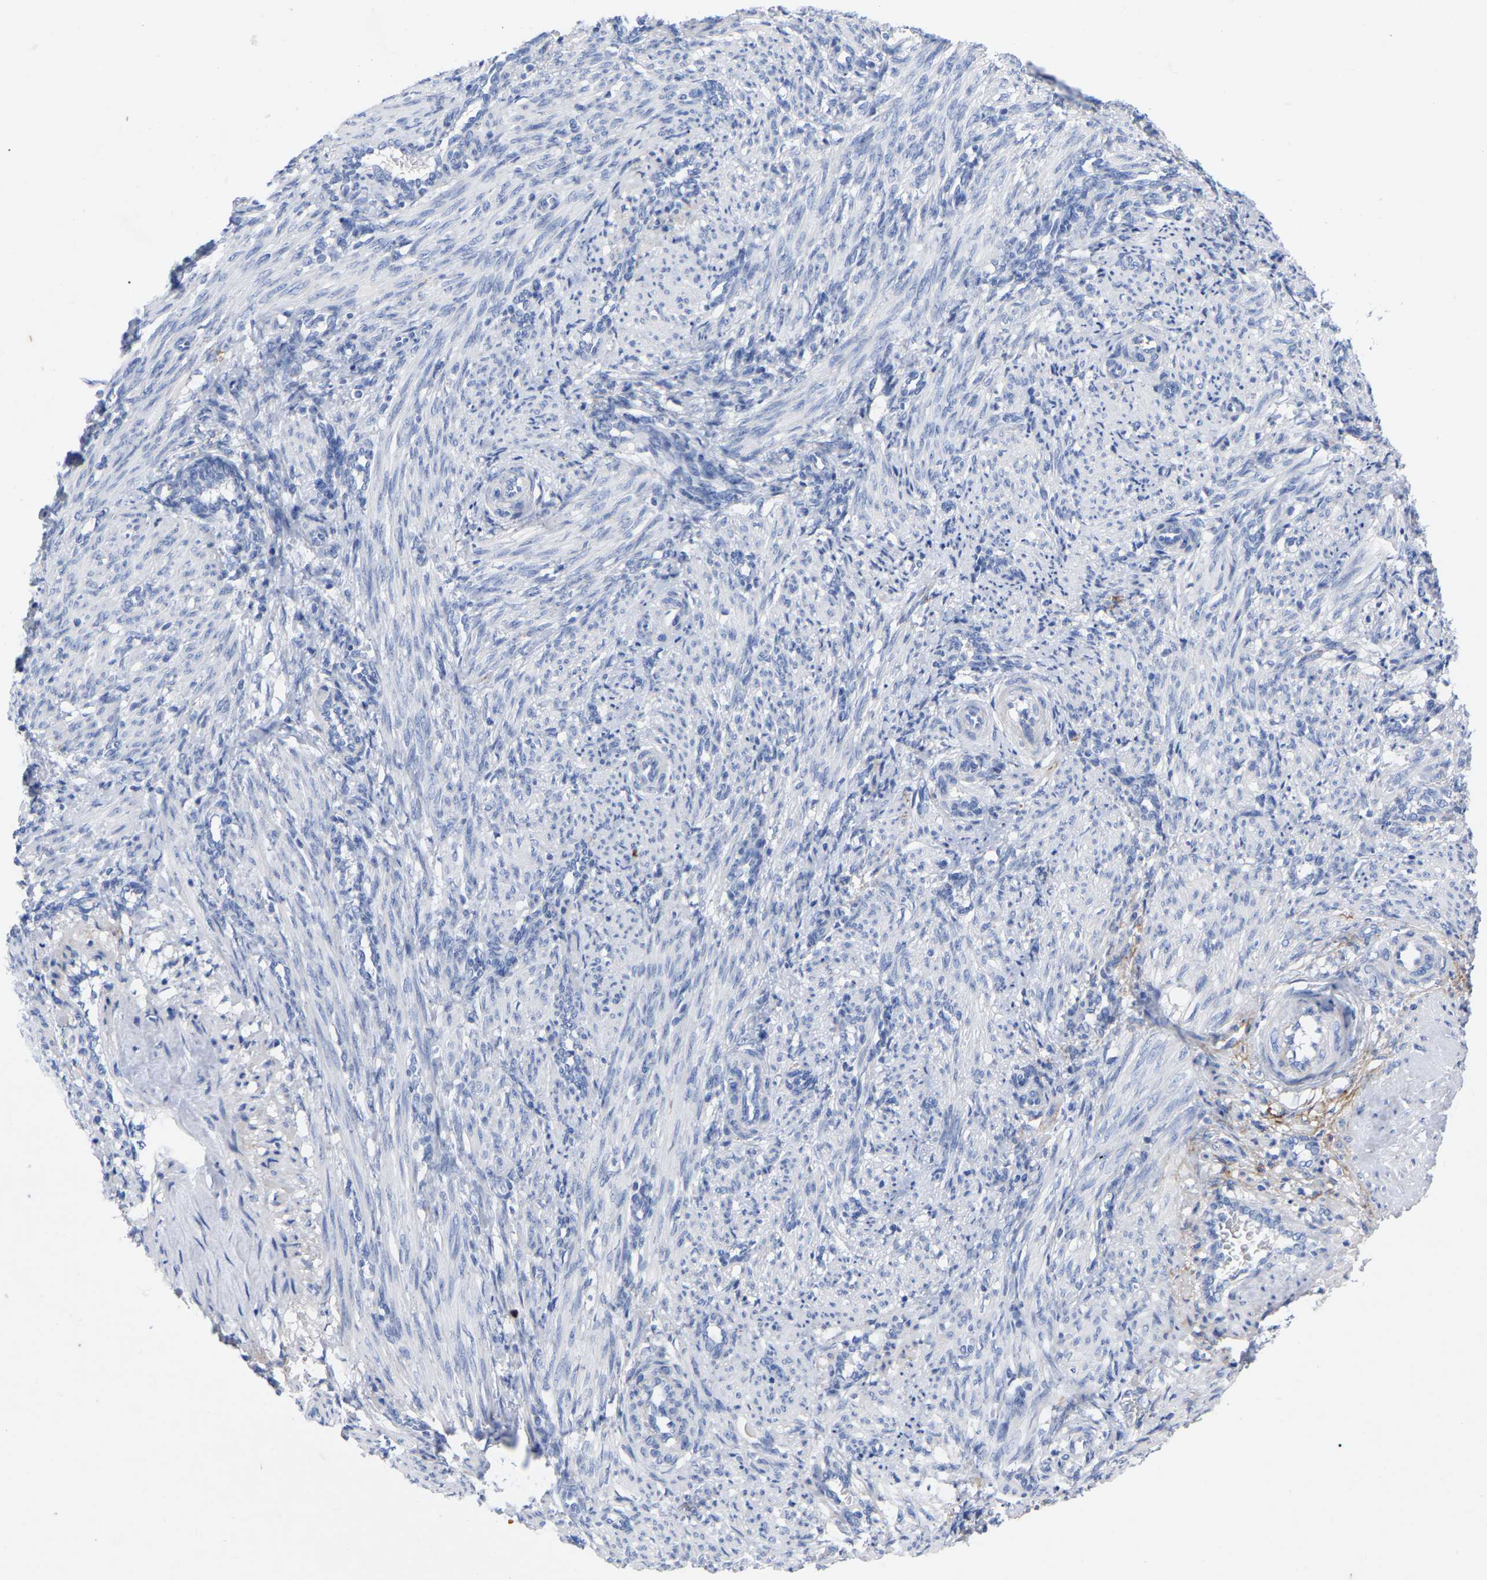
{"staining": {"intensity": "moderate", "quantity": "<25%", "location": "cytoplasmic/membranous"}, "tissue": "smooth muscle", "cell_type": "Smooth muscle cells", "image_type": "normal", "snomed": [{"axis": "morphology", "description": "Normal tissue, NOS"}, {"axis": "topography", "description": "Endometrium"}], "caption": "Protein expression analysis of unremarkable smooth muscle reveals moderate cytoplasmic/membranous positivity in about <25% of smooth muscle cells.", "gene": "STRIP2", "patient": {"sex": "female", "age": 33}}